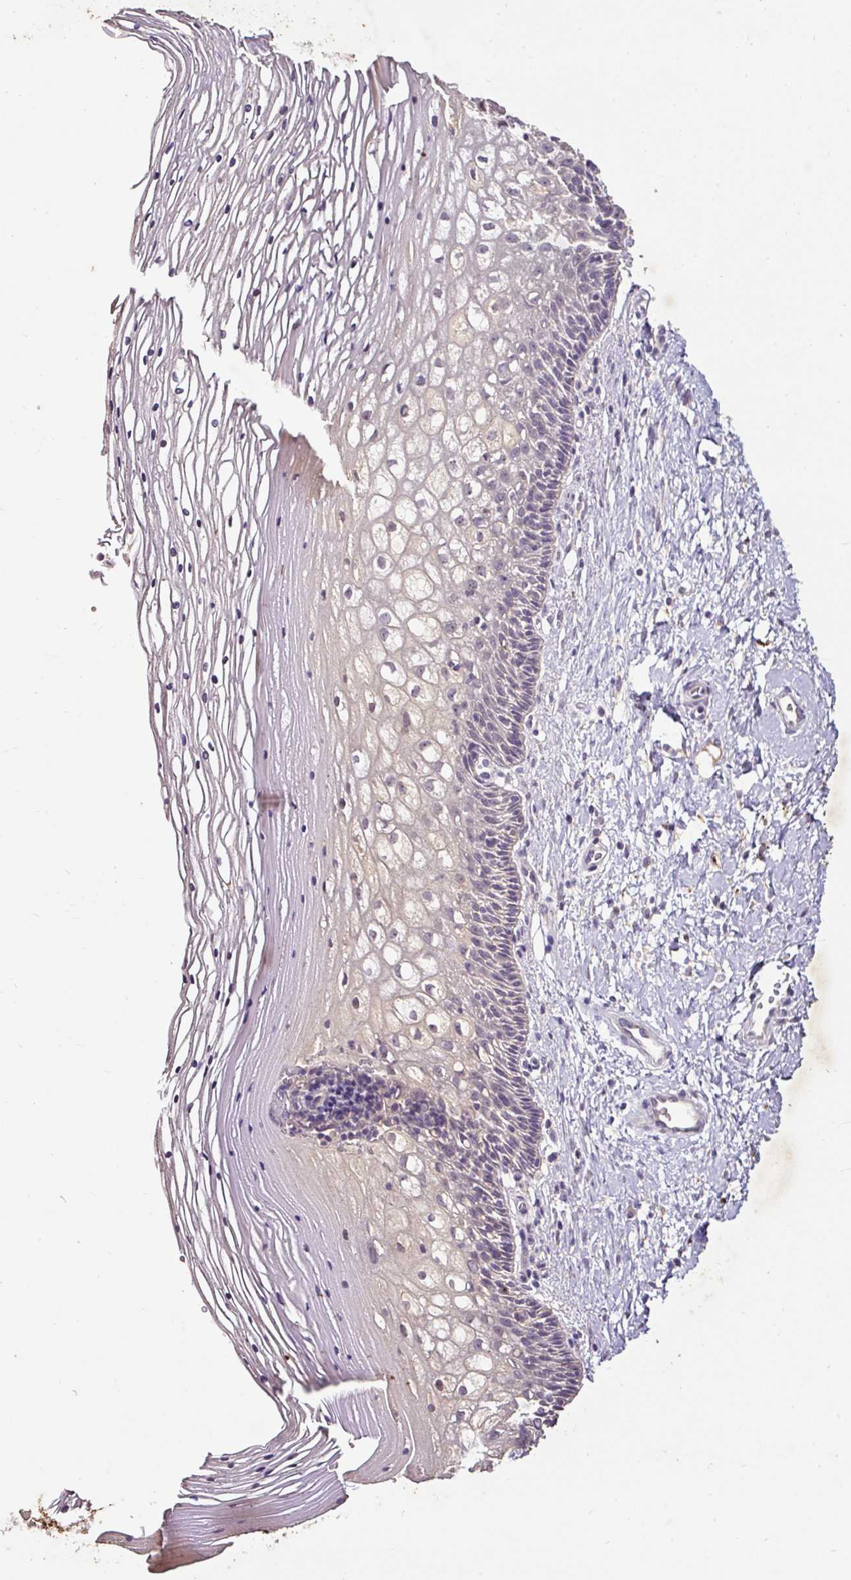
{"staining": {"intensity": "weak", "quantity": "25%-75%", "location": "cytoplasmic/membranous"}, "tissue": "cervix", "cell_type": "Glandular cells", "image_type": "normal", "snomed": [{"axis": "morphology", "description": "Normal tissue, NOS"}, {"axis": "topography", "description": "Cervix"}], "caption": "The immunohistochemical stain shows weak cytoplasmic/membranous staining in glandular cells of benign cervix.", "gene": "LRTM2", "patient": {"sex": "female", "age": 36}}